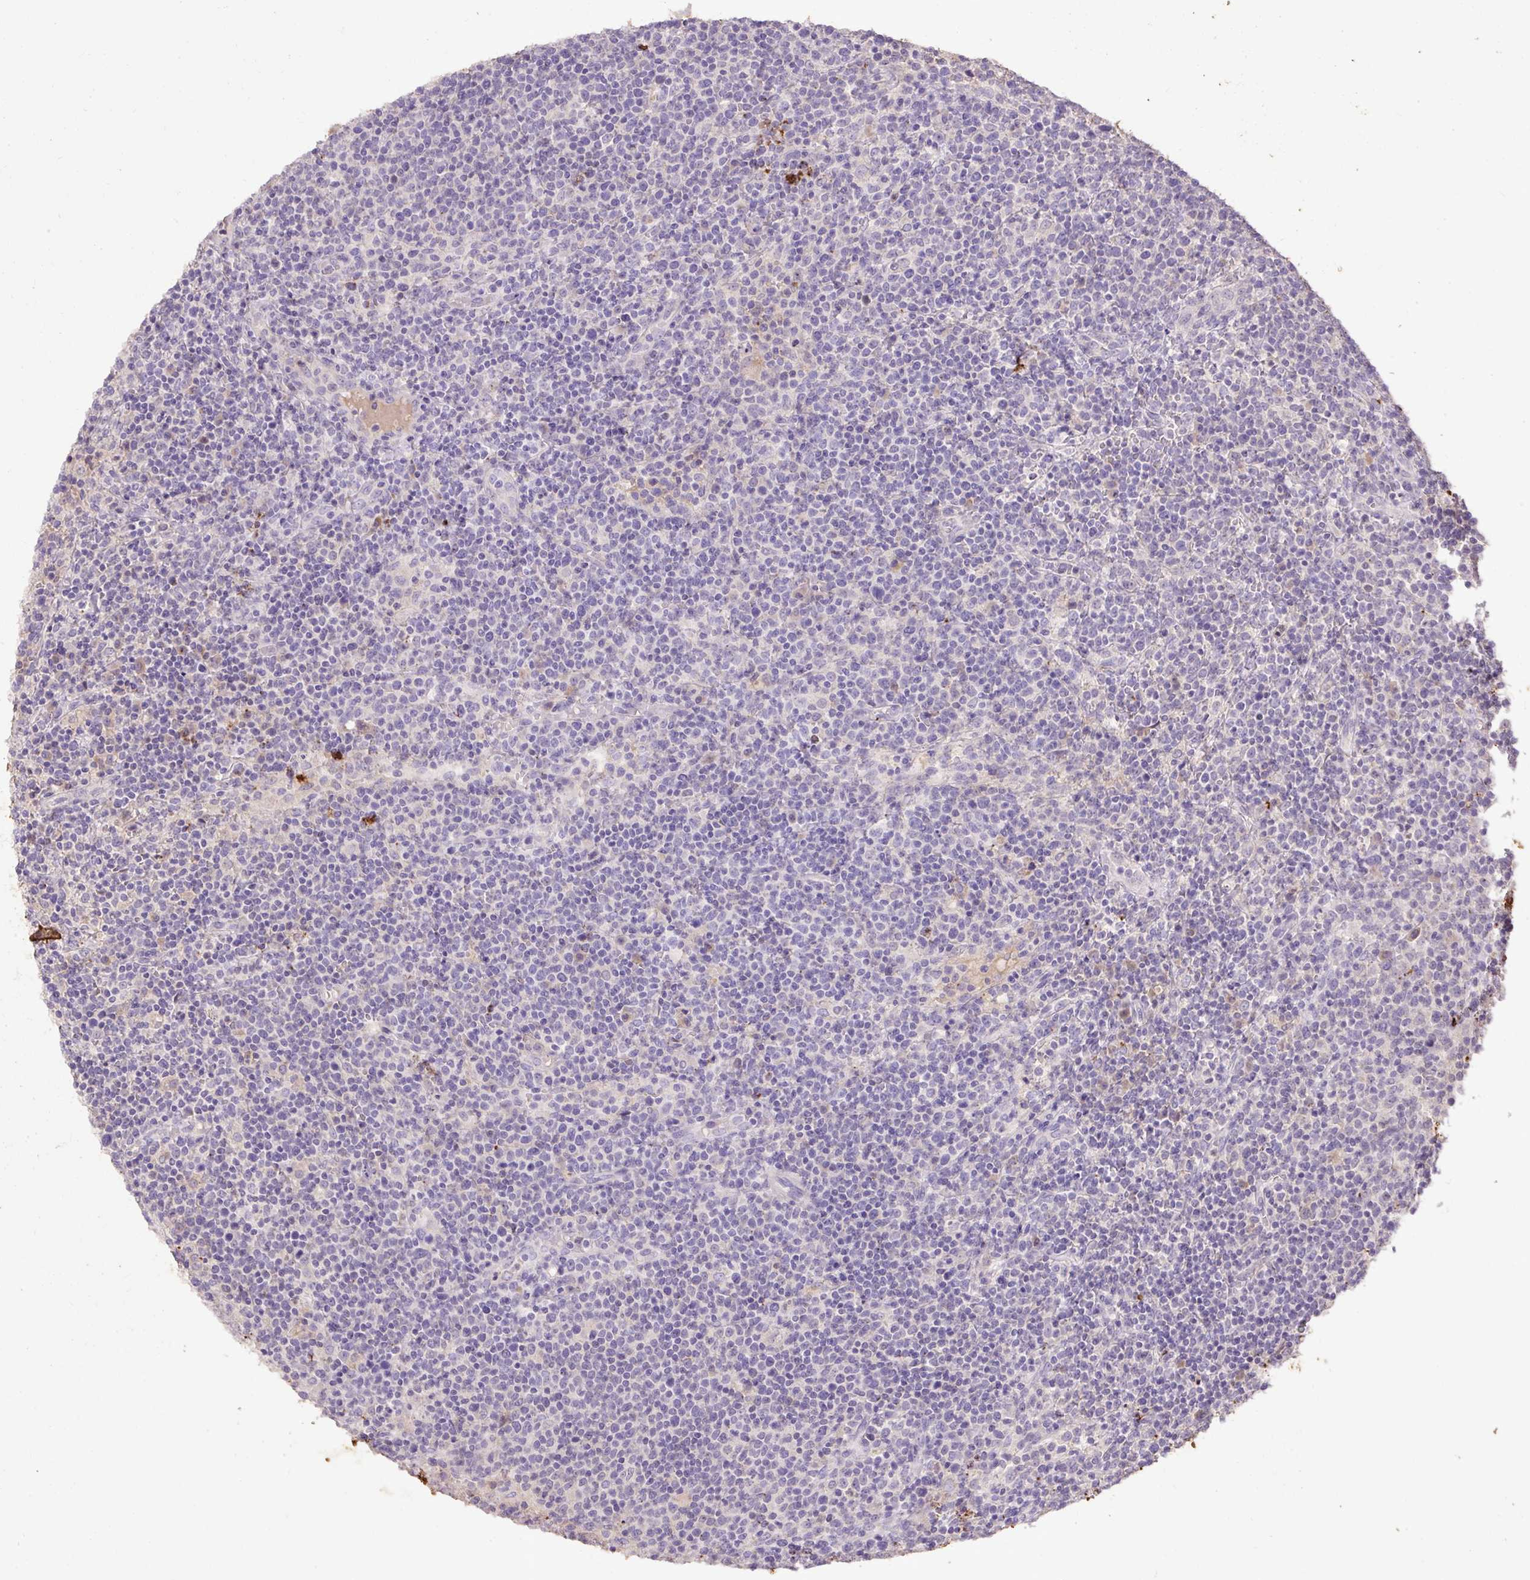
{"staining": {"intensity": "negative", "quantity": "none", "location": "none"}, "tissue": "lymphoma", "cell_type": "Tumor cells", "image_type": "cancer", "snomed": [{"axis": "morphology", "description": "Malignant lymphoma, non-Hodgkin's type, High grade"}, {"axis": "topography", "description": "Lymph node"}], "caption": "Immunohistochemical staining of human malignant lymphoma, non-Hodgkin's type (high-grade) reveals no significant staining in tumor cells.", "gene": "LRTM2", "patient": {"sex": "male", "age": 61}}